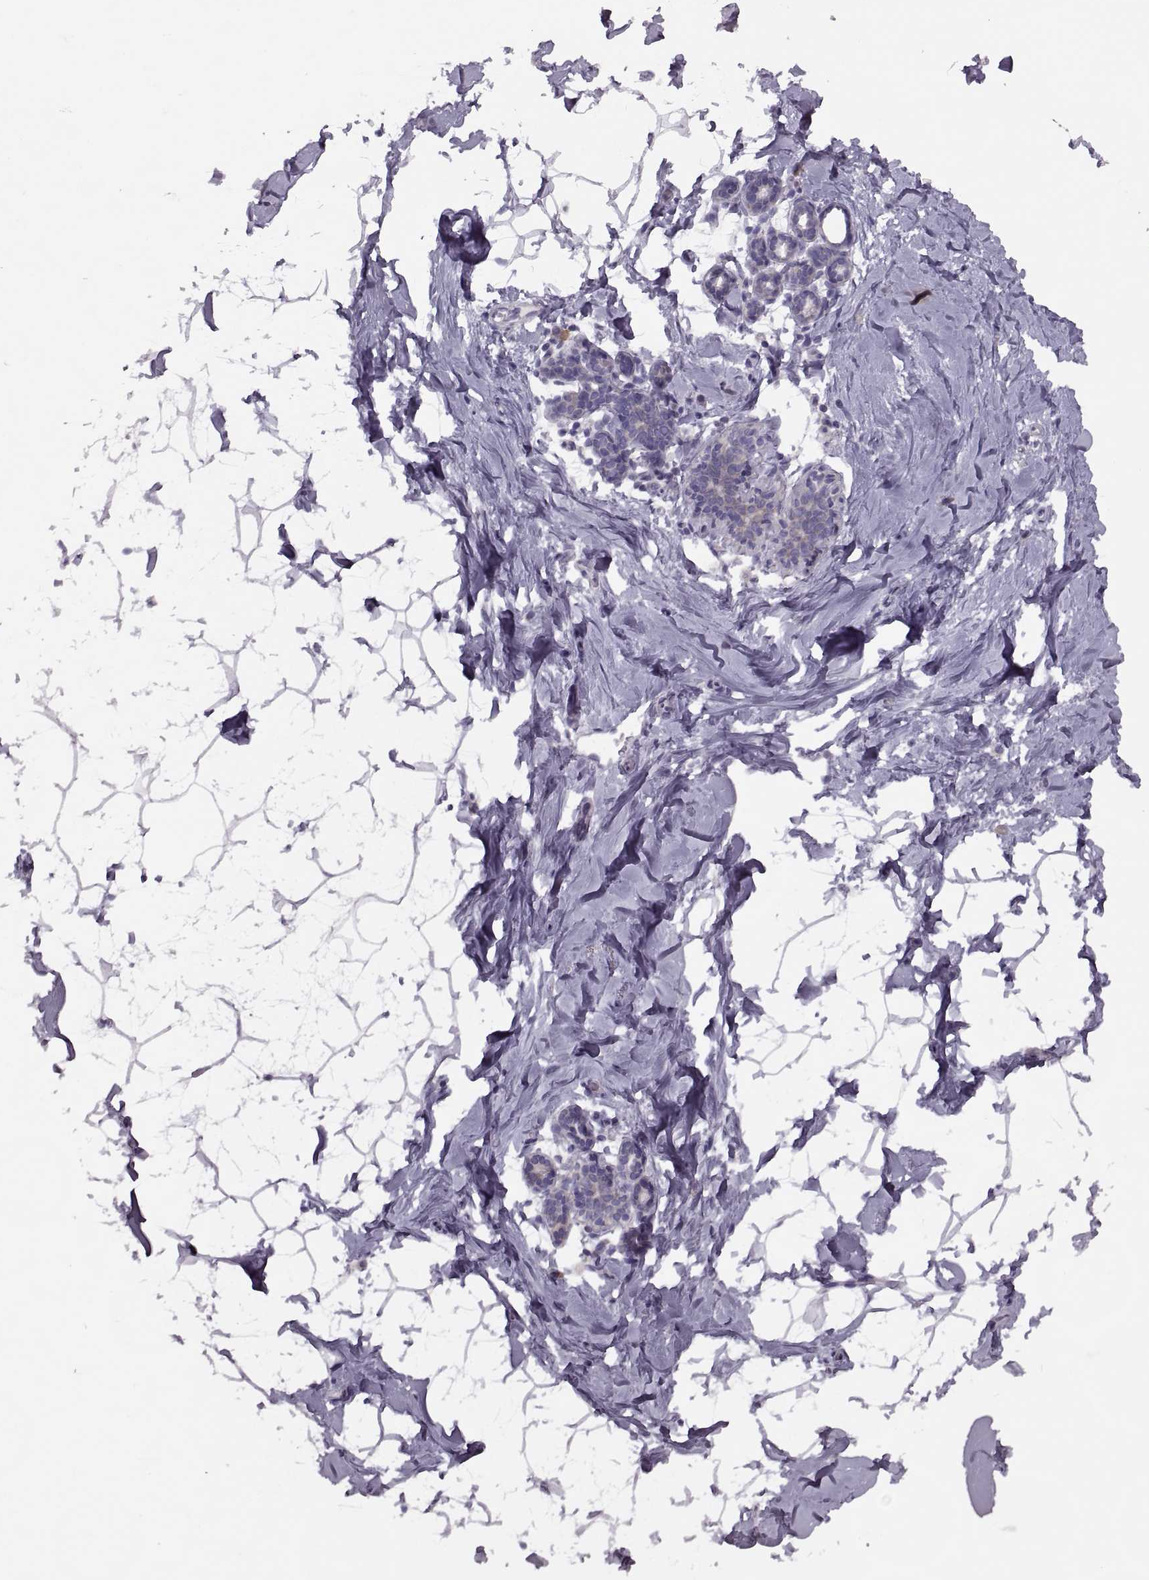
{"staining": {"intensity": "negative", "quantity": "none", "location": "none"}, "tissue": "breast", "cell_type": "Adipocytes", "image_type": "normal", "snomed": [{"axis": "morphology", "description": "Normal tissue, NOS"}, {"axis": "topography", "description": "Breast"}], "caption": "Protein analysis of benign breast shows no significant positivity in adipocytes.", "gene": "PRSS54", "patient": {"sex": "female", "age": 32}}